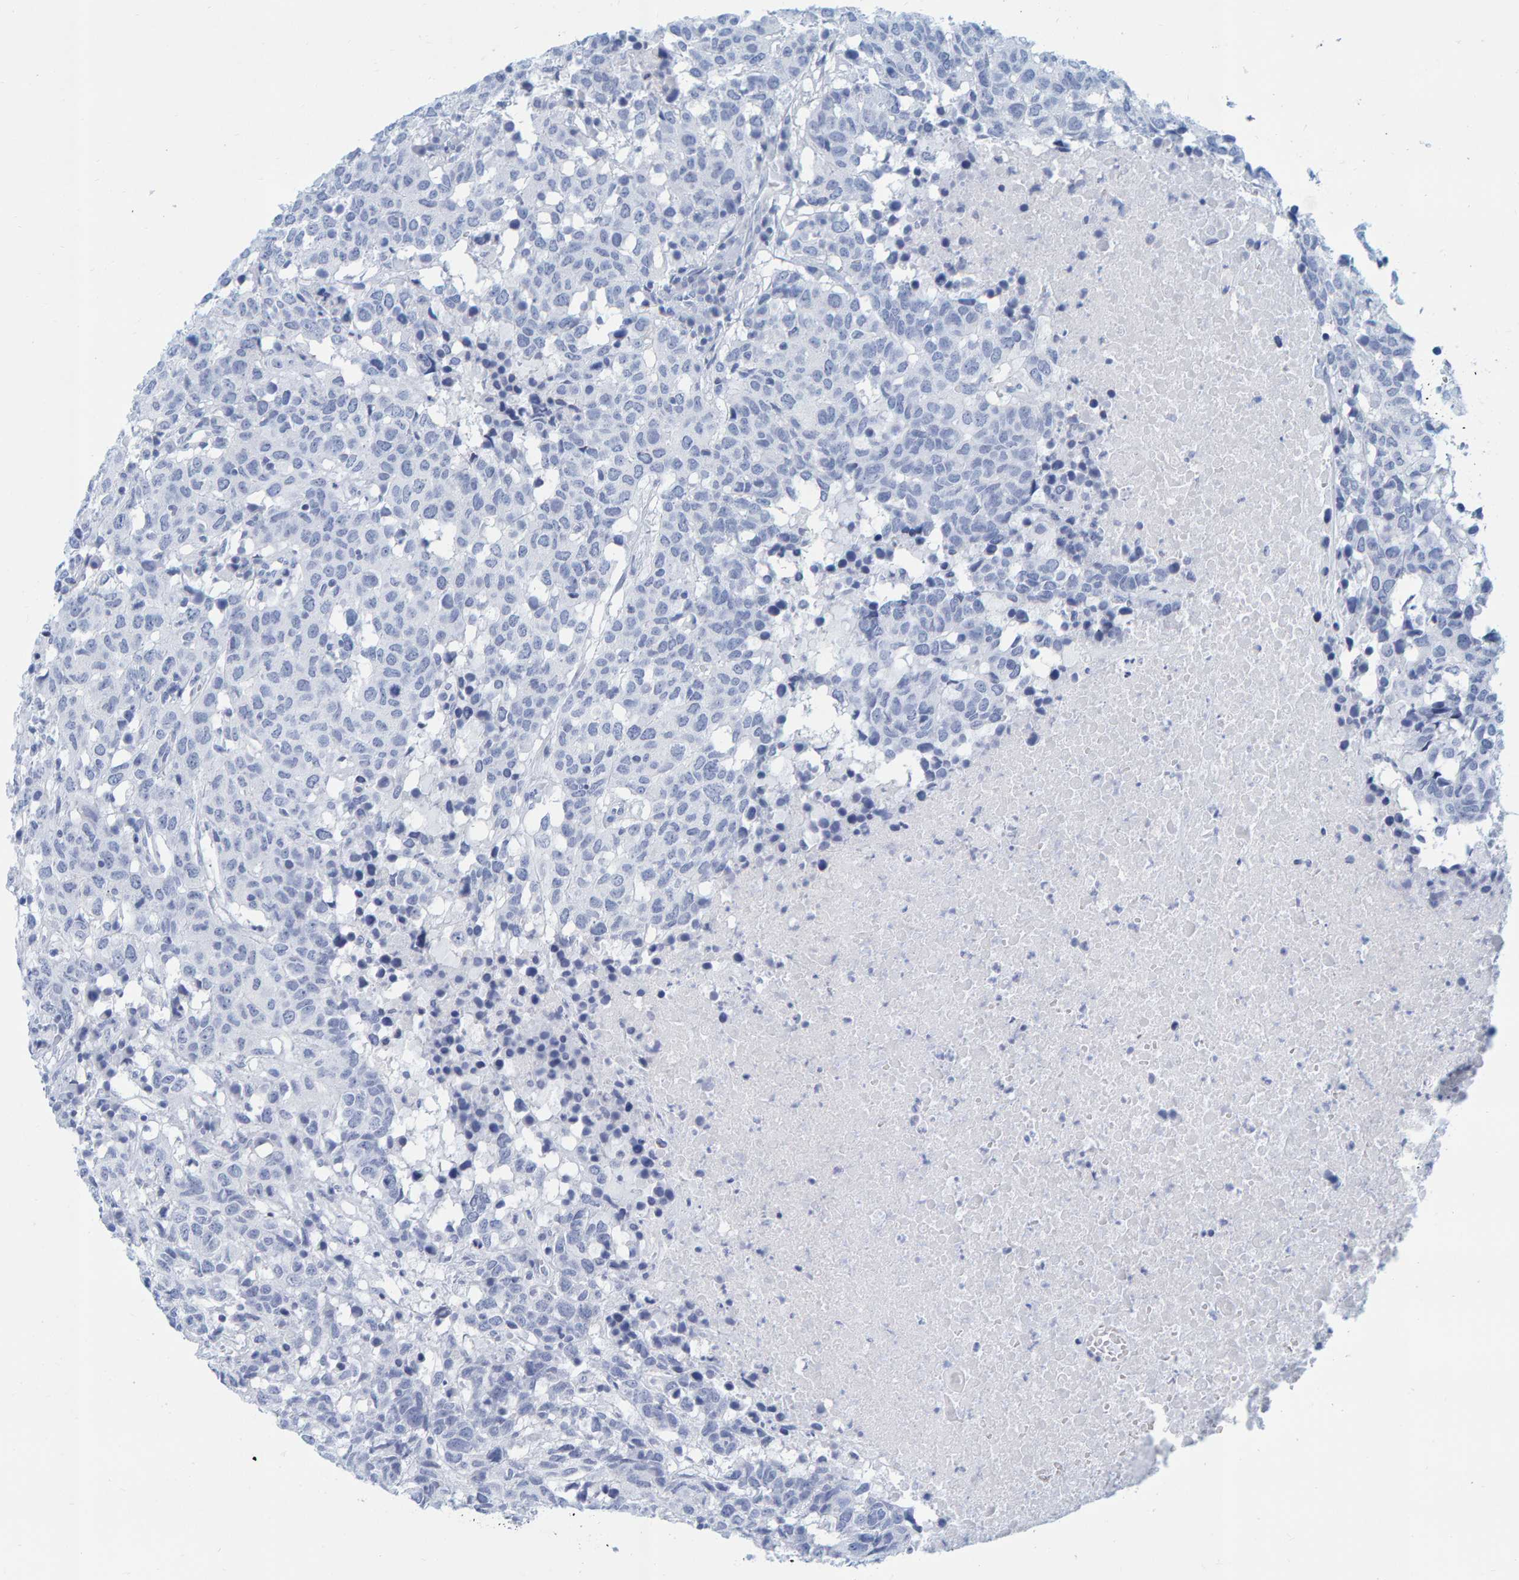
{"staining": {"intensity": "negative", "quantity": "none", "location": "none"}, "tissue": "head and neck cancer", "cell_type": "Tumor cells", "image_type": "cancer", "snomed": [{"axis": "morphology", "description": "Squamous cell carcinoma, NOS"}, {"axis": "topography", "description": "Head-Neck"}], "caption": "Tumor cells are negative for brown protein staining in head and neck cancer (squamous cell carcinoma).", "gene": "SFTPC", "patient": {"sex": "male", "age": 66}}